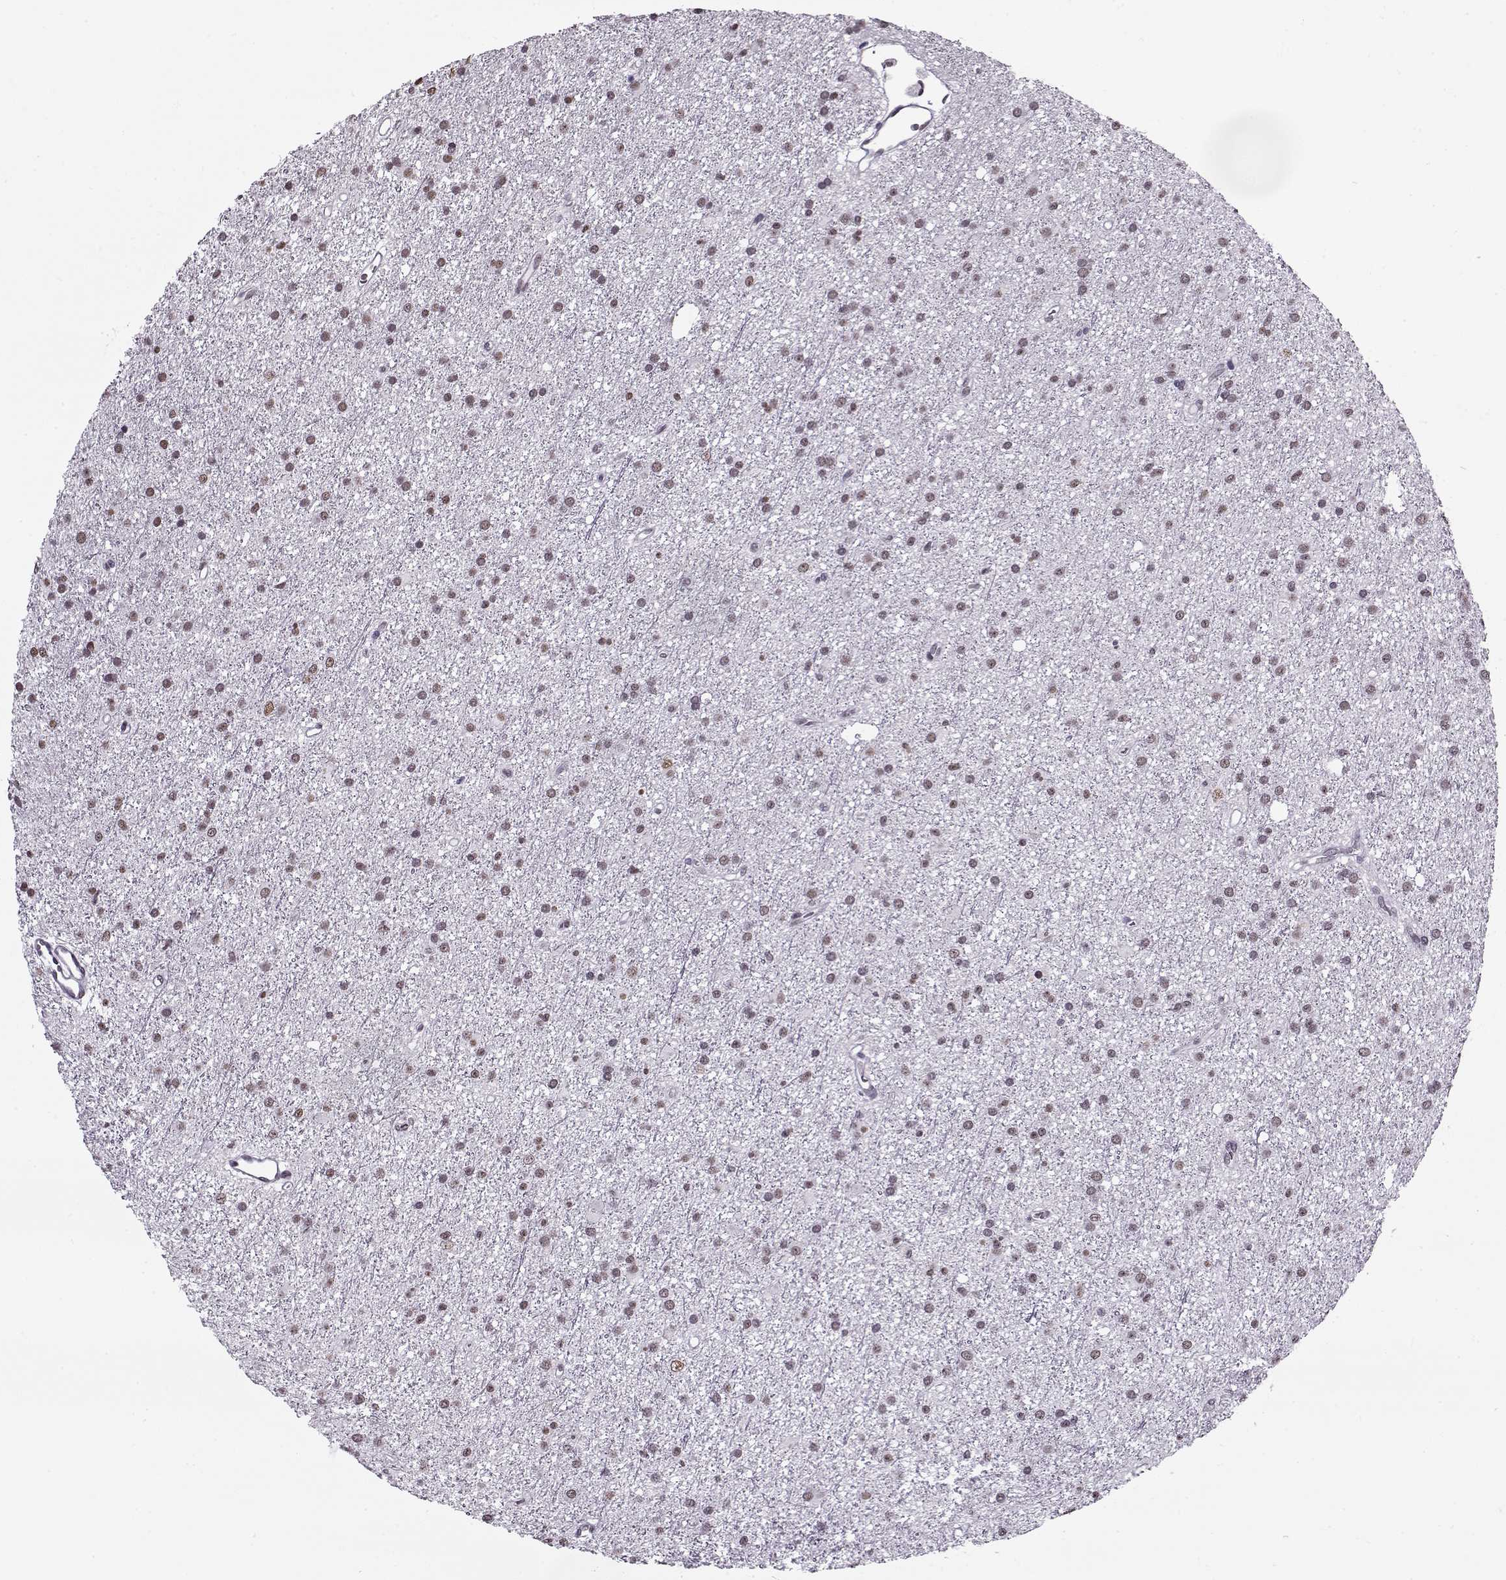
{"staining": {"intensity": "negative", "quantity": "none", "location": "none"}, "tissue": "glioma", "cell_type": "Tumor cells", "image_type": "cancer", "snomed": [{"axis": "morphology", "description": "Glioma, malignant, Low grade"}, {"axis": "topography", "description": "Brain"}], "caption": "IHC of glioma demonstrates no staining in tumor cells. (Stains: DAB (3,3'-diaminobenzidine) immunohistochemistry with hematoxylin counter stain, Microscopy: brightfield microscopy at high magnification).", "gene": "PRMT8", "patient": {"sex": "male", "age": 27}}